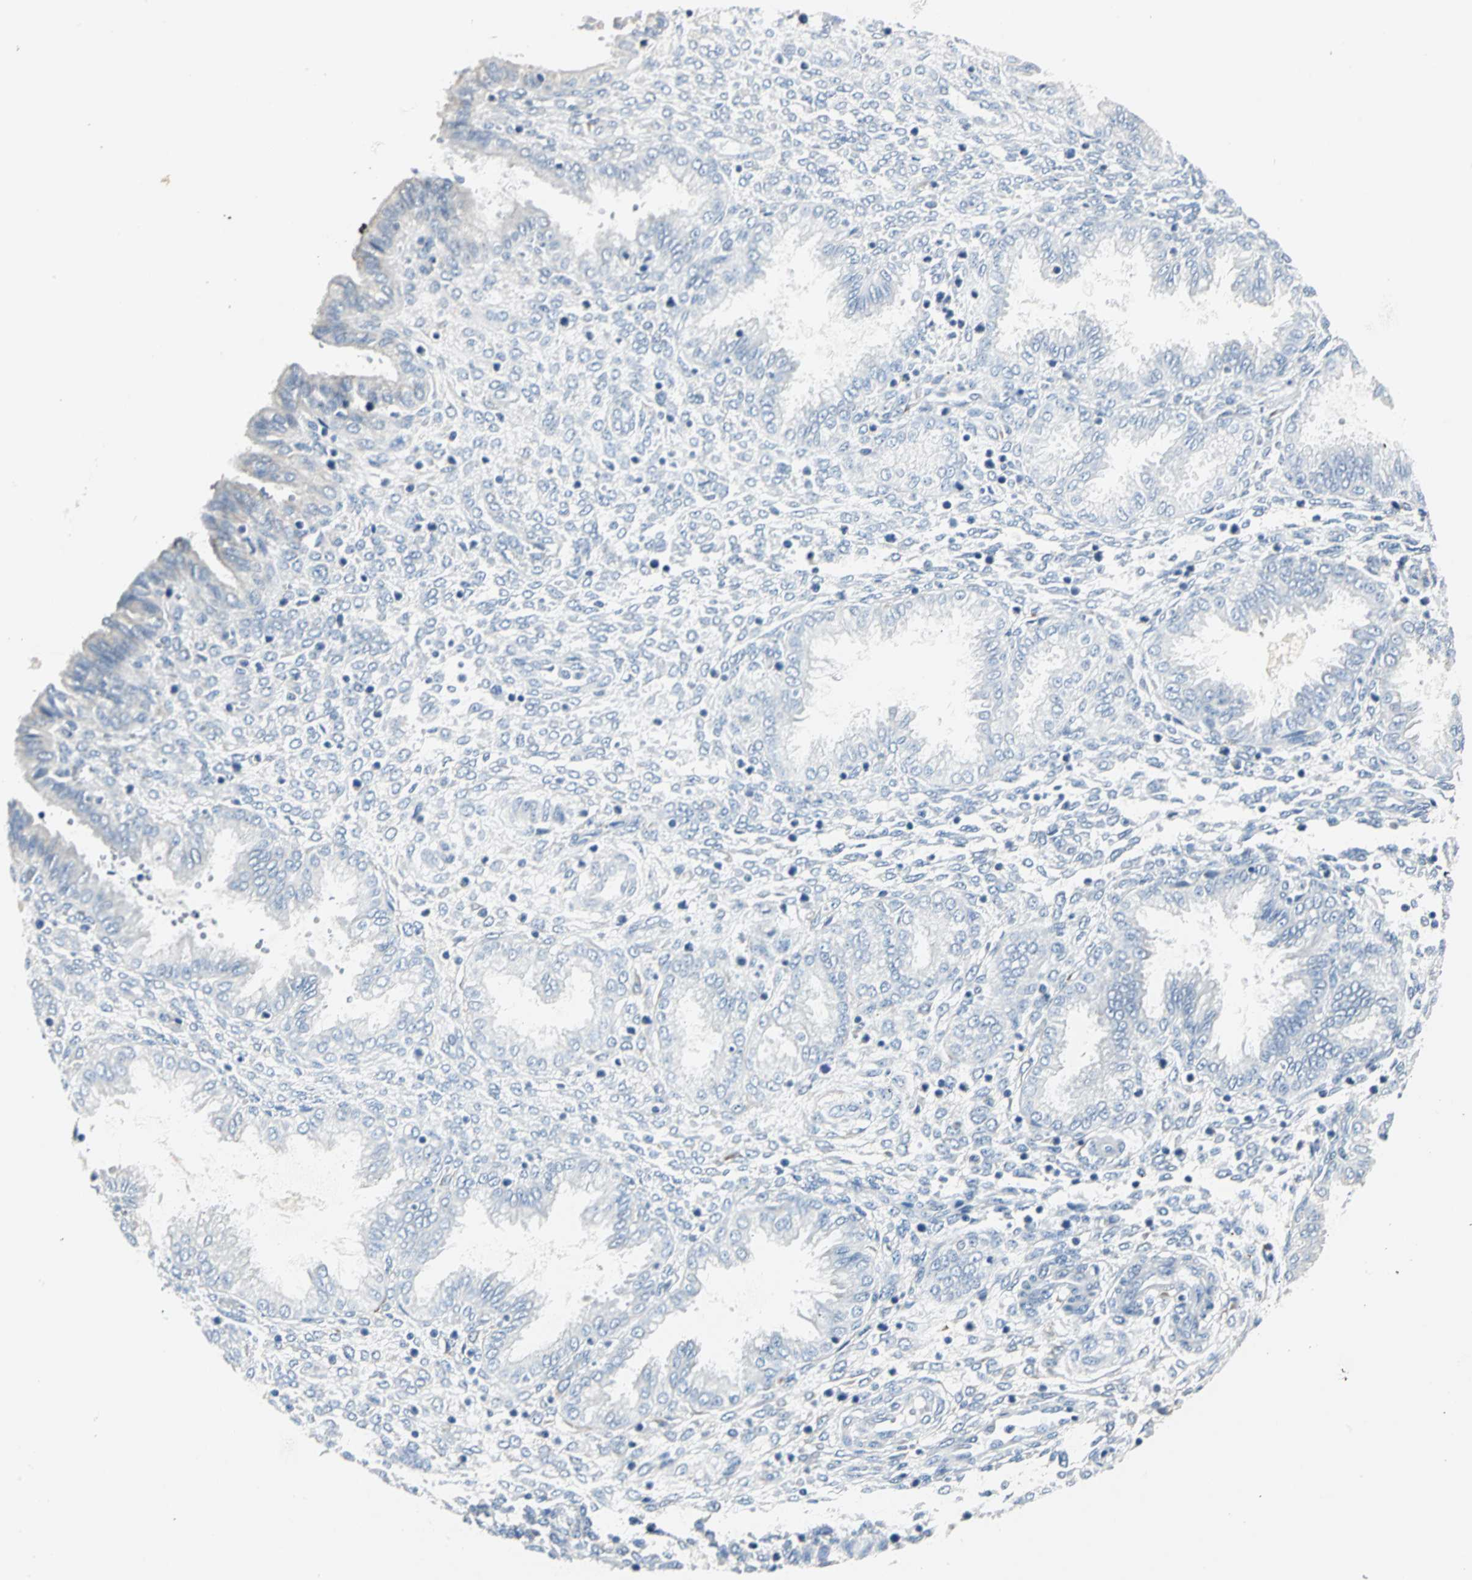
{"staining": {"intensity": "negative", "quantity": "none", "location": "none"}, "tissue": "endometrium", "cell_type": "Cells in endometrial stroma", "image_type": "normal", "snomed": [{"axis": "morphology", "description": "Normal tissue, NOS"}, {"axis": "topography", "description": "Endometrium"}], "caption": "Cells in endometrial stroma show no significant staining in unremarkable endometrium.", "gene": "B3GNT2", "patient": {"sex": "female", "age": 33}}